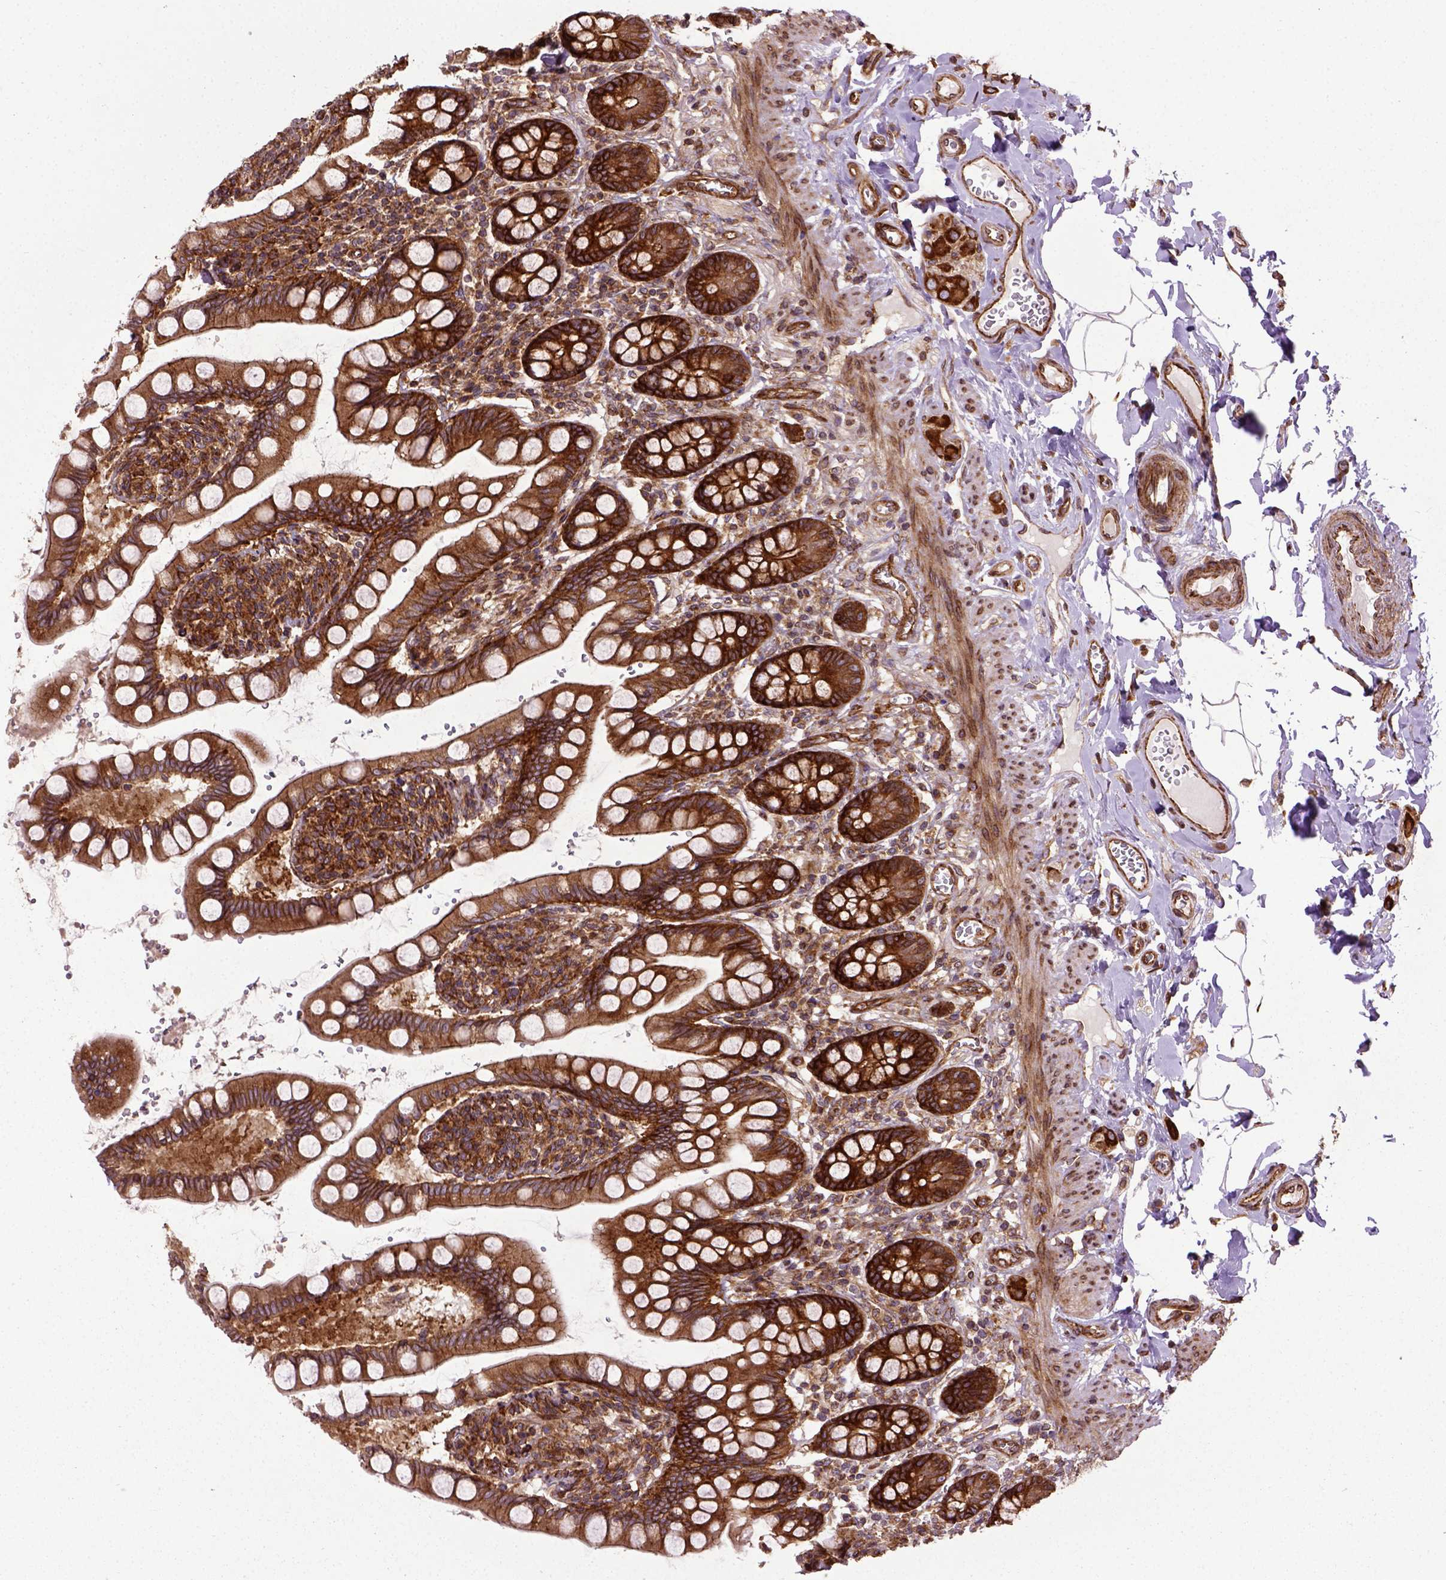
{"staining": {"intensity": "strong", "quantity": ">75%", "location": "cytoplasmic/membranous"}, "tissue": "small intestine", "cell_type": "Glandular cells", "image_type": "normal", "snomed": [{"axis": "morphology", "description": "Normal tissue, NOS"}, {"axis": "topography", "description": "Small intestine"}], "caption": "Protein analysis of benign small intestine demonstrates strong cytoplasmic/membranous positivity in approximately >75% of glandular cells.", "gene": "CAPRIN1", "patient": {"sex": "female", "age": 56}}